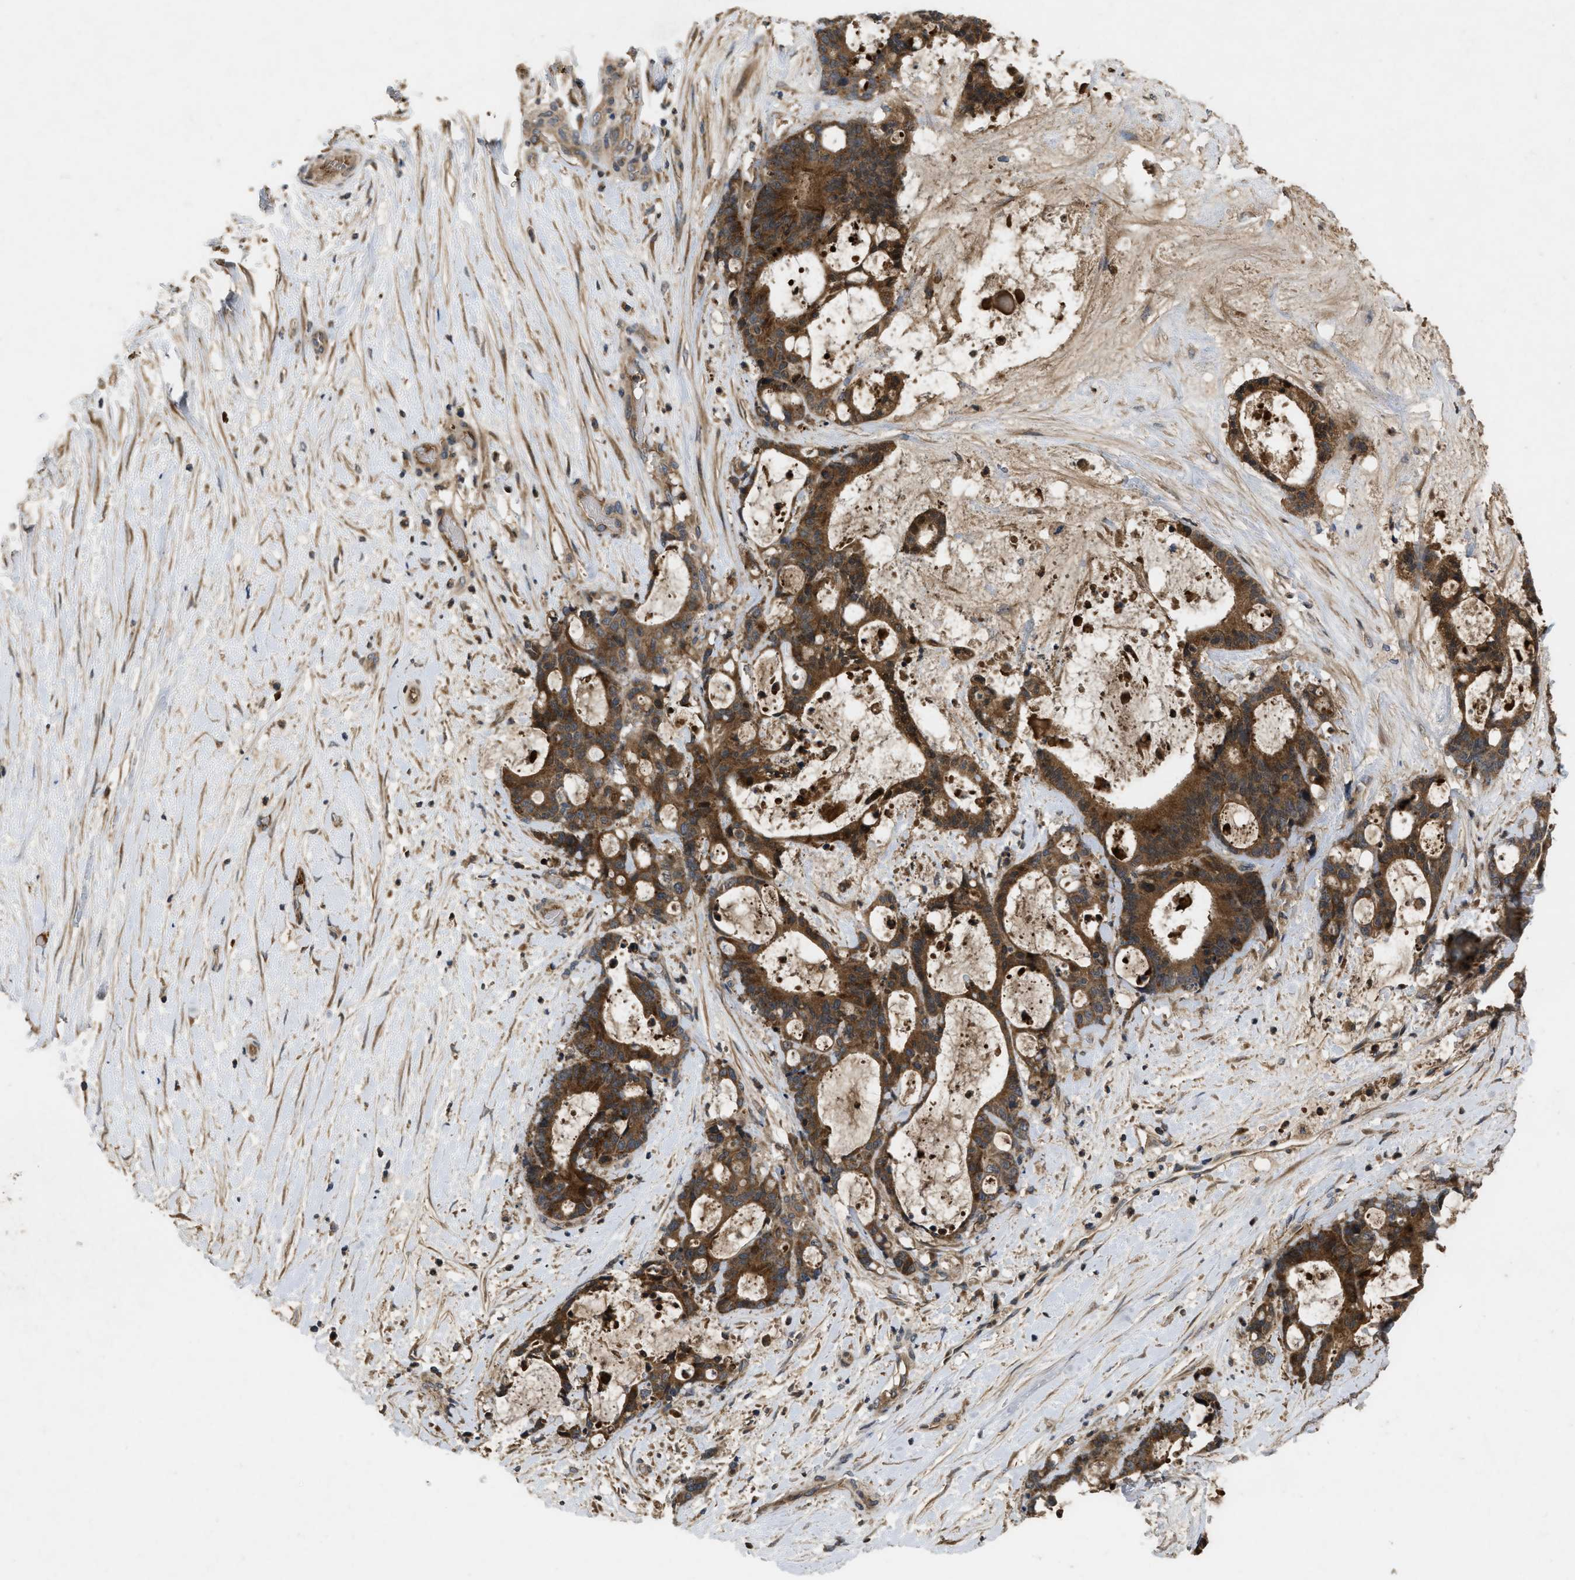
{"staining": {"intensity": "strong", "quantity": ">75%", "location": "cytoplasmic/membranous"}, "tissue": "liver cancer", "cell_type": "Tumor cells", "image_type": "cancer", "snomed": [{"axis": "morphology", "description": "Cholangiocarcinoma"}, {"axis": "topography", "description": "Liver"}], "caption": "Brown immunohistochemical staining in human cholangiocarcinoma (liver) demonstrates strong cytoplasmic/membranous positivity in about >75% of tumor cells.", "gene": "RAB2A", "patient": {"sex": "female", "age": 73}}